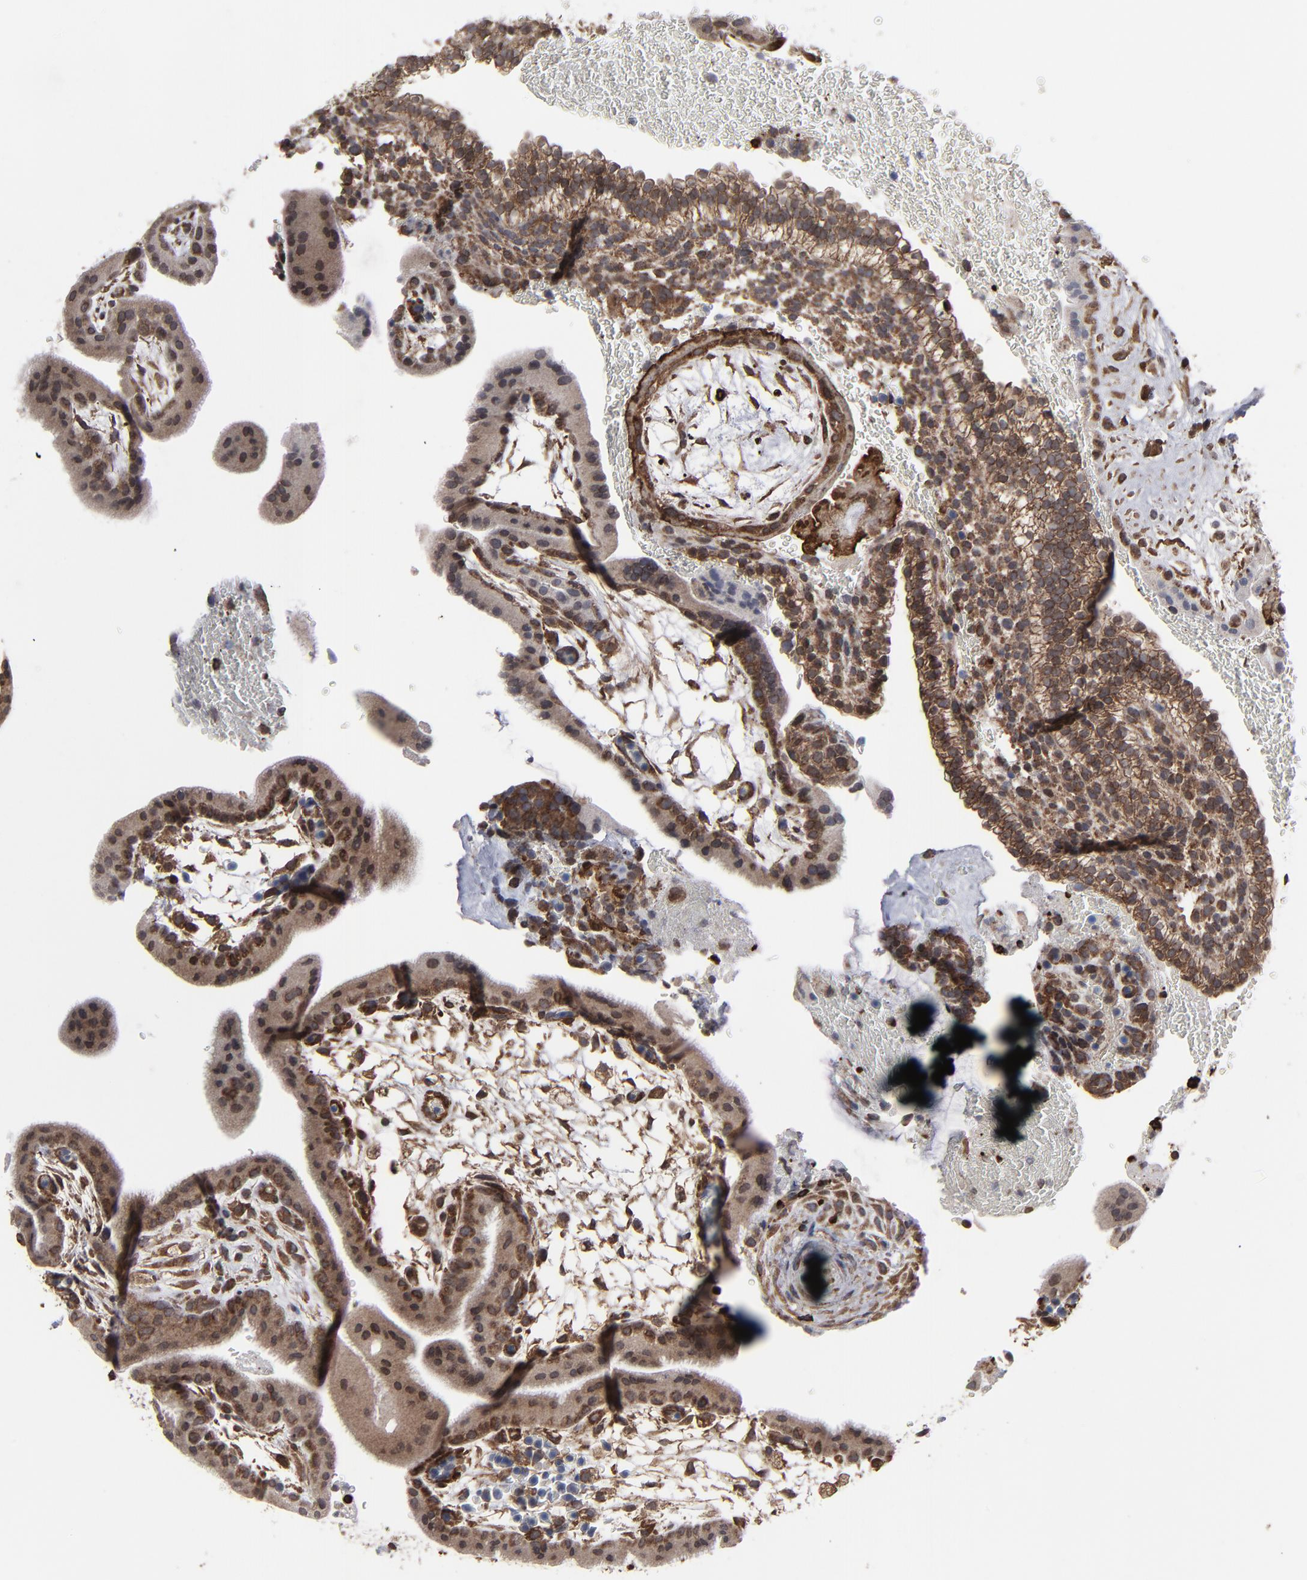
{"staining": {"intensity": "moderate", "quantity": ">75%", "location": "cytoplasmic/membranous,nuclear"}, "tissue": "placenta", "cell_type": "Trophoblastic cells", "image_type": "normal", "snomed": [{"axis": "morphology", "description": "Normal tissue, NOS"}, {"axis": "topography", "description": "Placenta"}], "caption": "An IHC photomicrograph of normal tissue is shown. Protein staining in brown highlights moderate cytoplasmic/membranous,nuclear positivity in placenta within trophoblastic cells.", "gene": "KIAA2026", "patient": {"sex": "female", "age": 19}}